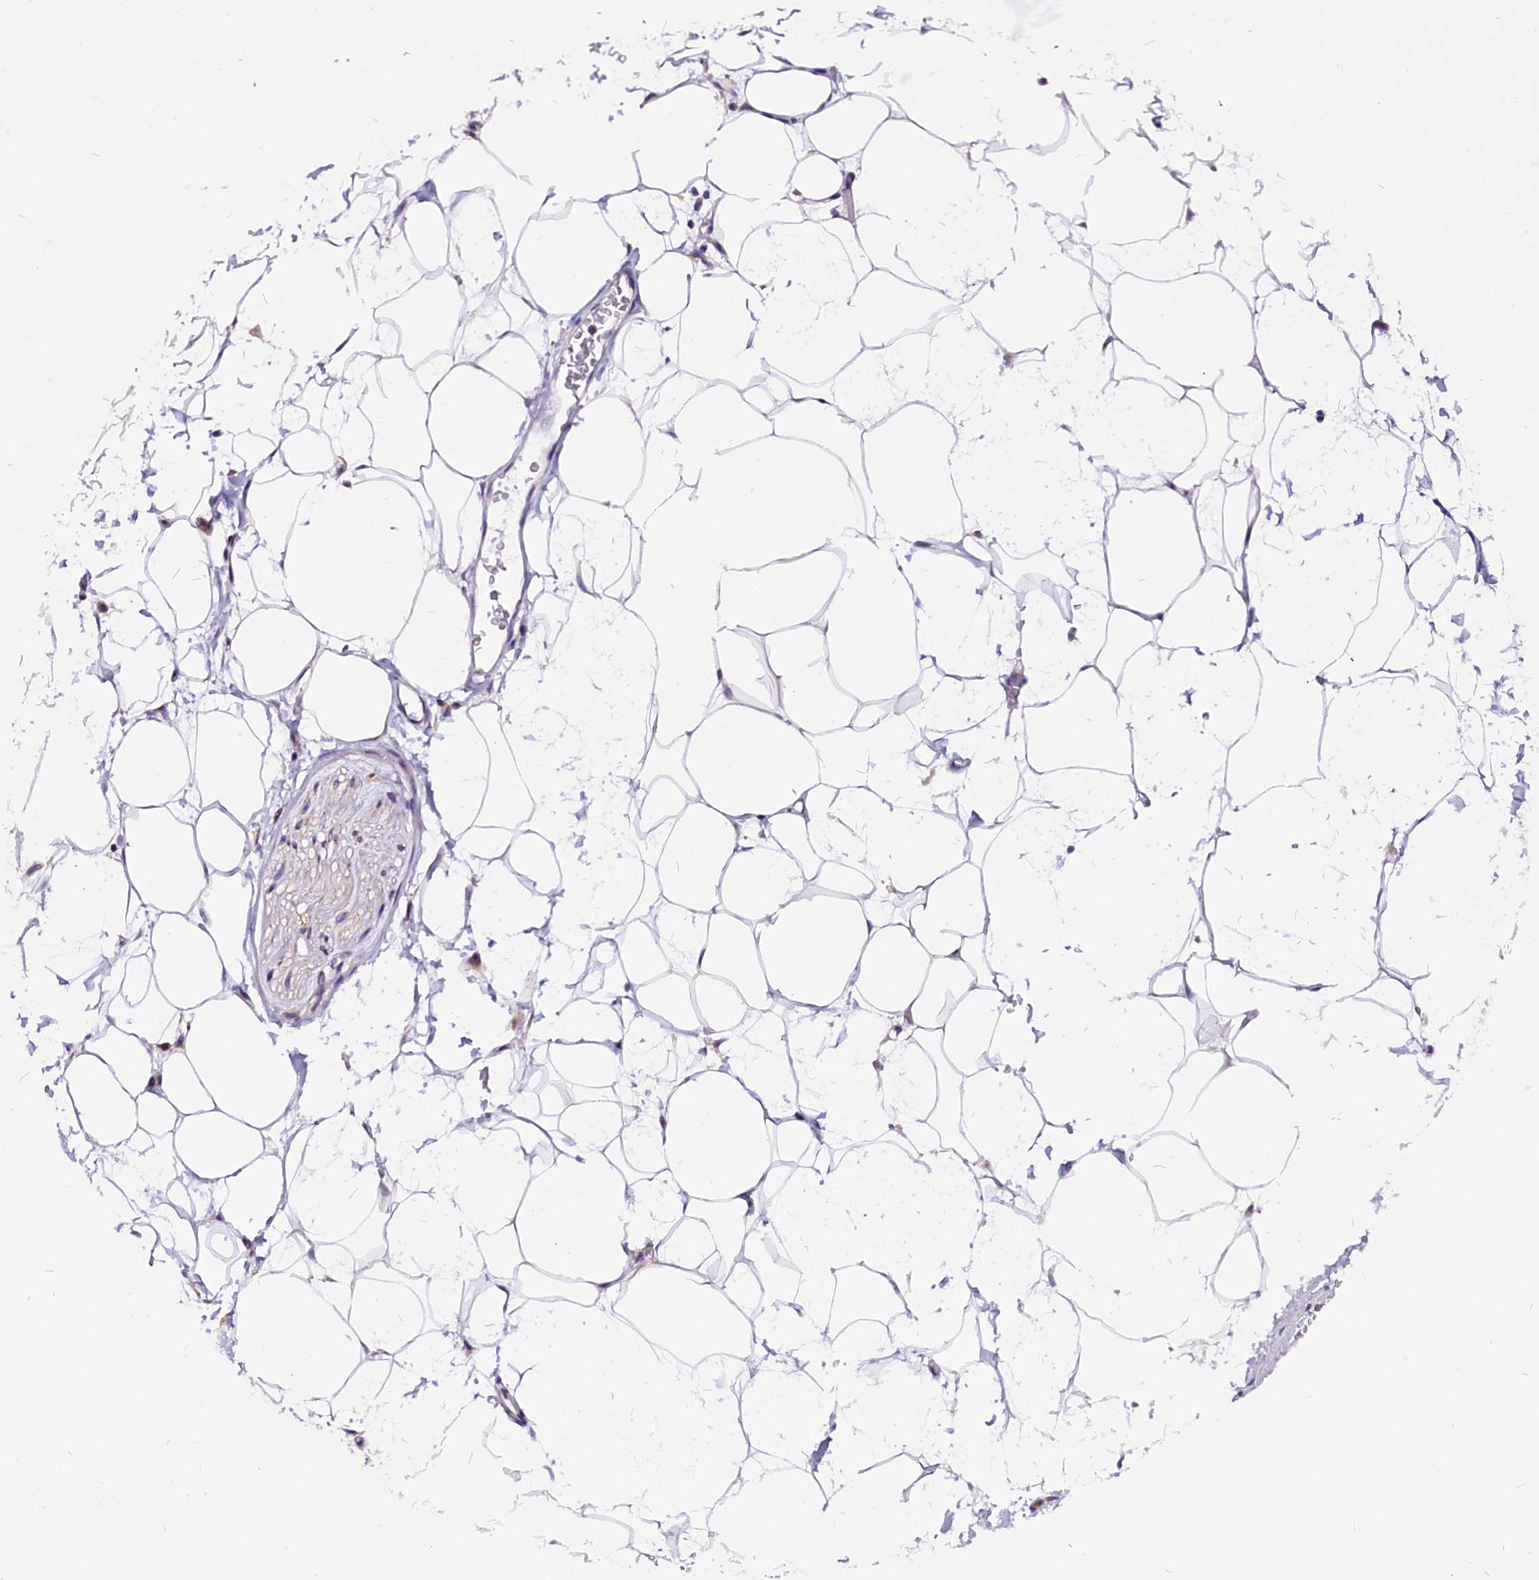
{"staining": {"intensity": "negative", "quantity": "none", "location": "none"}, "tissue": "adipose tissue", "cell_type": "Adipocytes", "image_type": "normal", "snomed": [{"axis": "morphology", "description": "Normal tissue, NOS"}, {"axis": "morphology", "description": "Adenocarcinoma, NOS"}, {"axis": "topography", "description": "Rectum"}, {"axis": "topography", "description": "Vagina"}, {"axis": "topography", "description": "Peripheral nerve tissue"}], "caption": "IHC photomicrograph of normal adipose tissue: human adipose tissue stained with DAB displays no significant protein positivity in adipocytes.", "gene": "CEP170", "patient": {"sex": "female", "age": 71}}